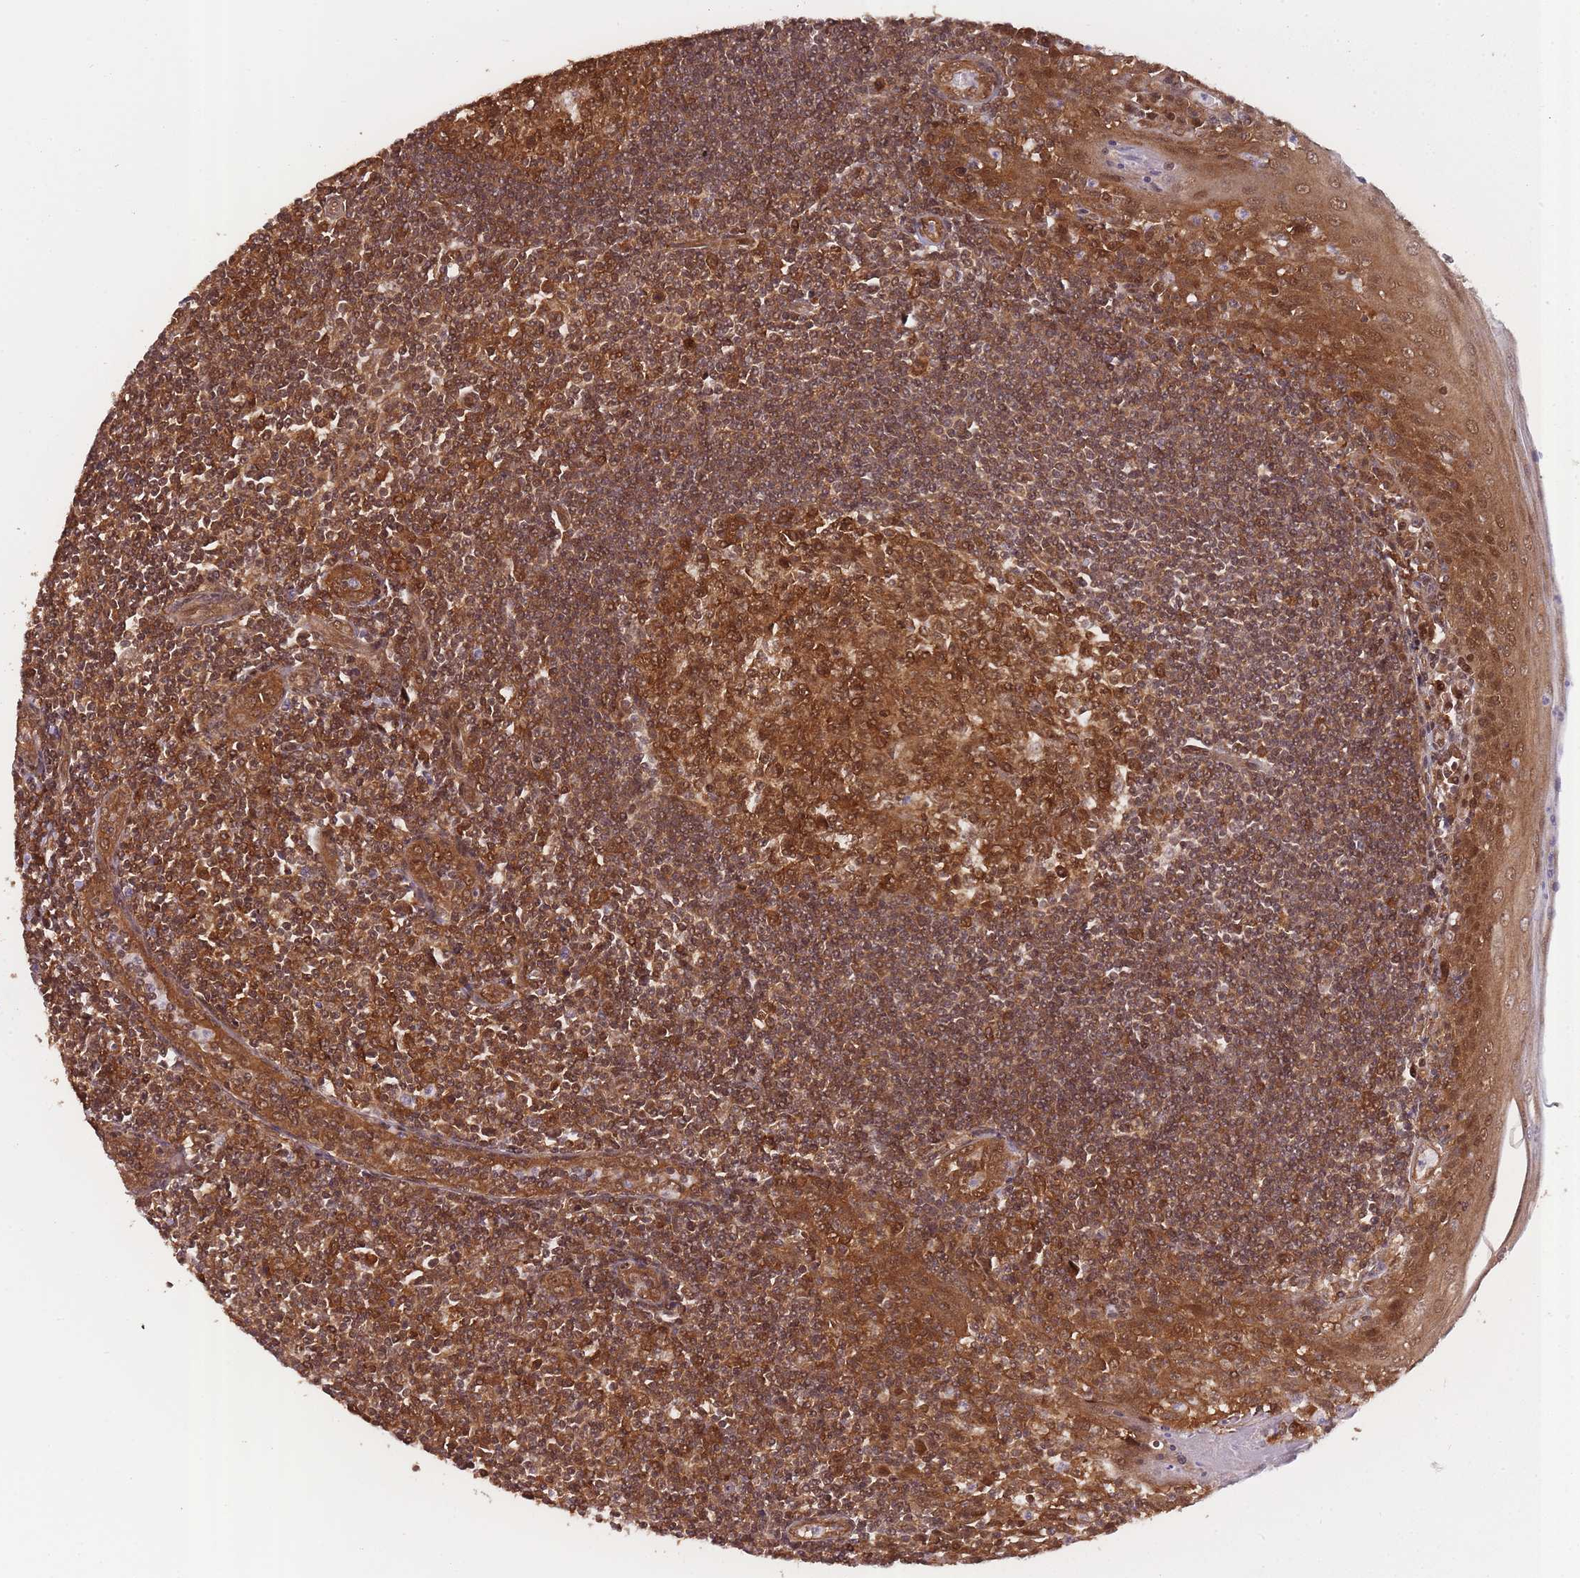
{"staining": {"intensity": "strong", "quantity": ">75%", "location": "cytoplasmic/membranous,nuclear"}, "tissue": "tonsil", "cell_type": "Germinal center cells", "image_type": "normal", "snomed": [{"axis": "morphology", "description": "Normal tissue, NOS"}, {"axis": "topography", "description": "Tonsil"}], "caption": "The image reveals a brown stain indicating the presence of a protein in the cytoplasmic/membranous,nuclear of germinal center cells in tonsil.", "gene": "PPP6R3", "patient": {"sex": "male", "age": 27}}